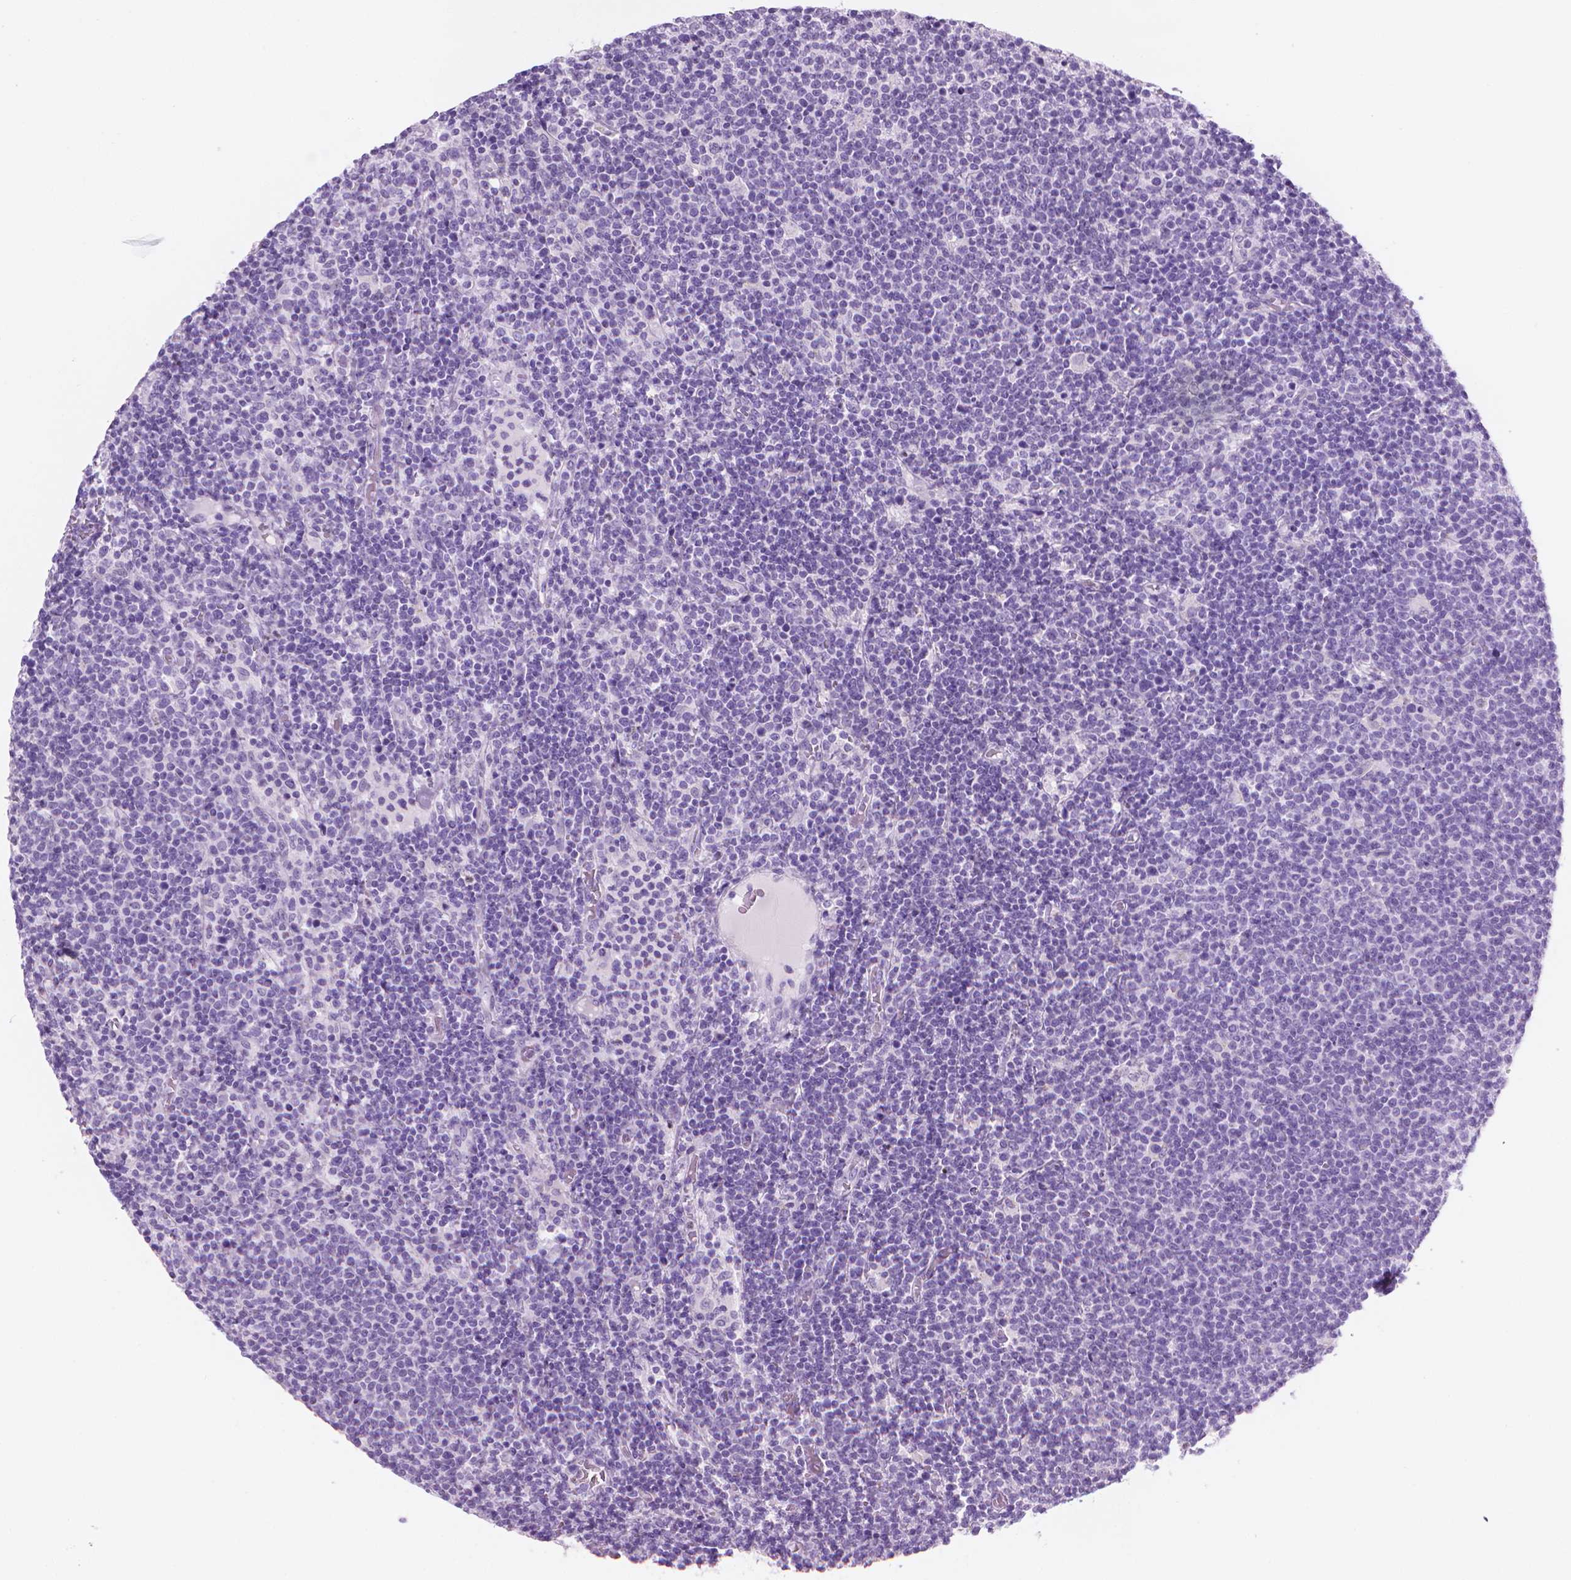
{"staining": {"intensity": "negative", "quantity": "none", "location": "none"}, "tissue": "lymphoma", "cell_type": "Tumor cells", "image_type": "cancer", "snomed": [{"axis": "morphology", "description": "Malignant lymphoma, non-Hodgkin's type, High grade"}, {"axis": "topography", "description": "Lymph node"}], "caption": "Tumor cells show no significant staining in lymphoma.", "gene": "TTC29", "patient": {"sex": "male", "age": 61}}